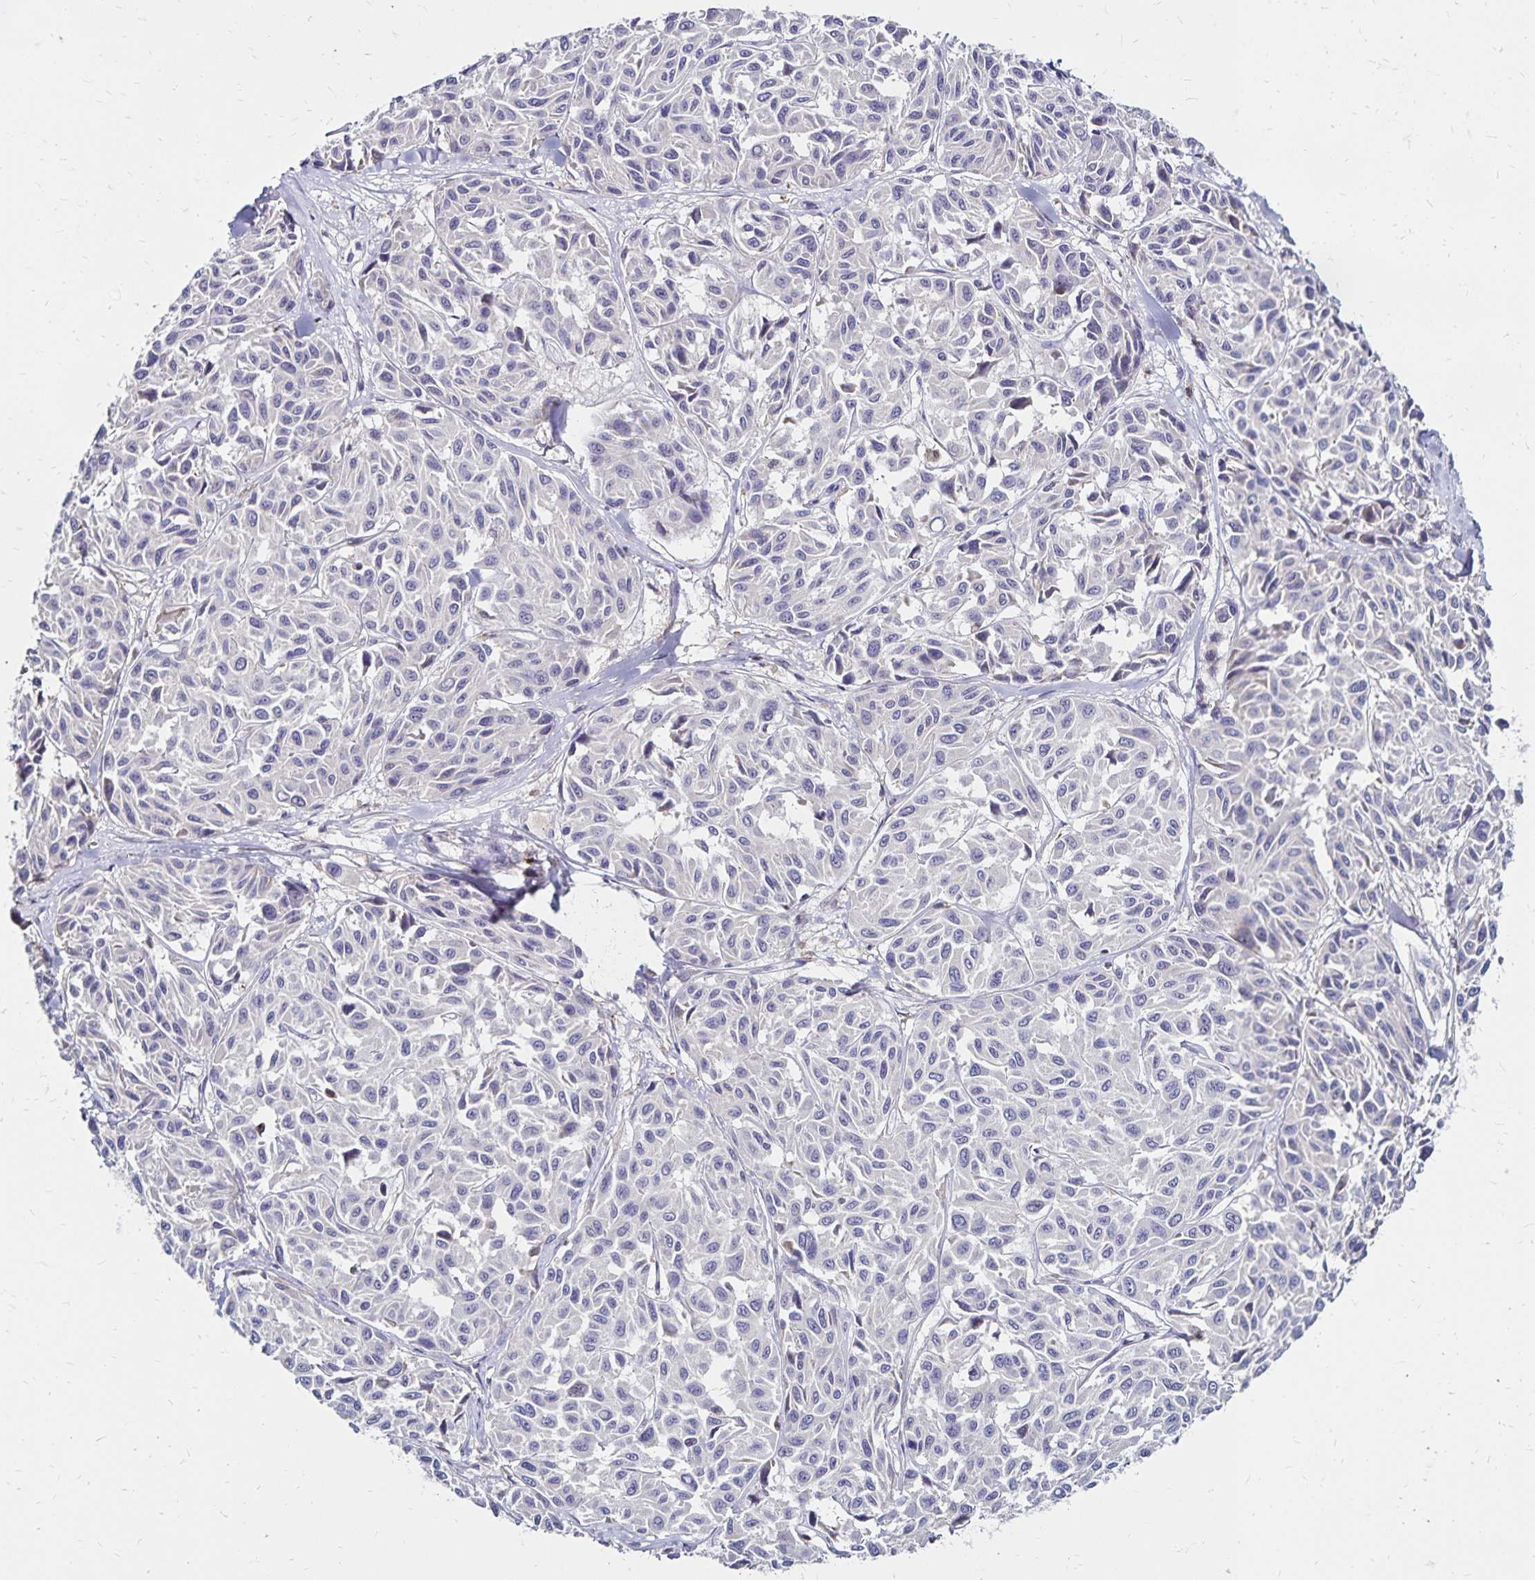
{"staining": {"intensity": "negative", "quantity": "none", "location": "none"}, "tissue": "melanoma", "cell_type": "Tumor cells", "image_type": "cancer", "snomed": [{"axis": "morphology", "description": "Malignant melanoma, NOS"}, {"axis": "topography", "description": "Skin"}], "caption": "Immunohistochemistry (IHC) micrograph of neoplastic tissue: malignant melanoma stained with DAB shows no significant protein expression in tumor cells.", "gene": "NAGPA", "patient": {"sex": "female", "age": 66}}